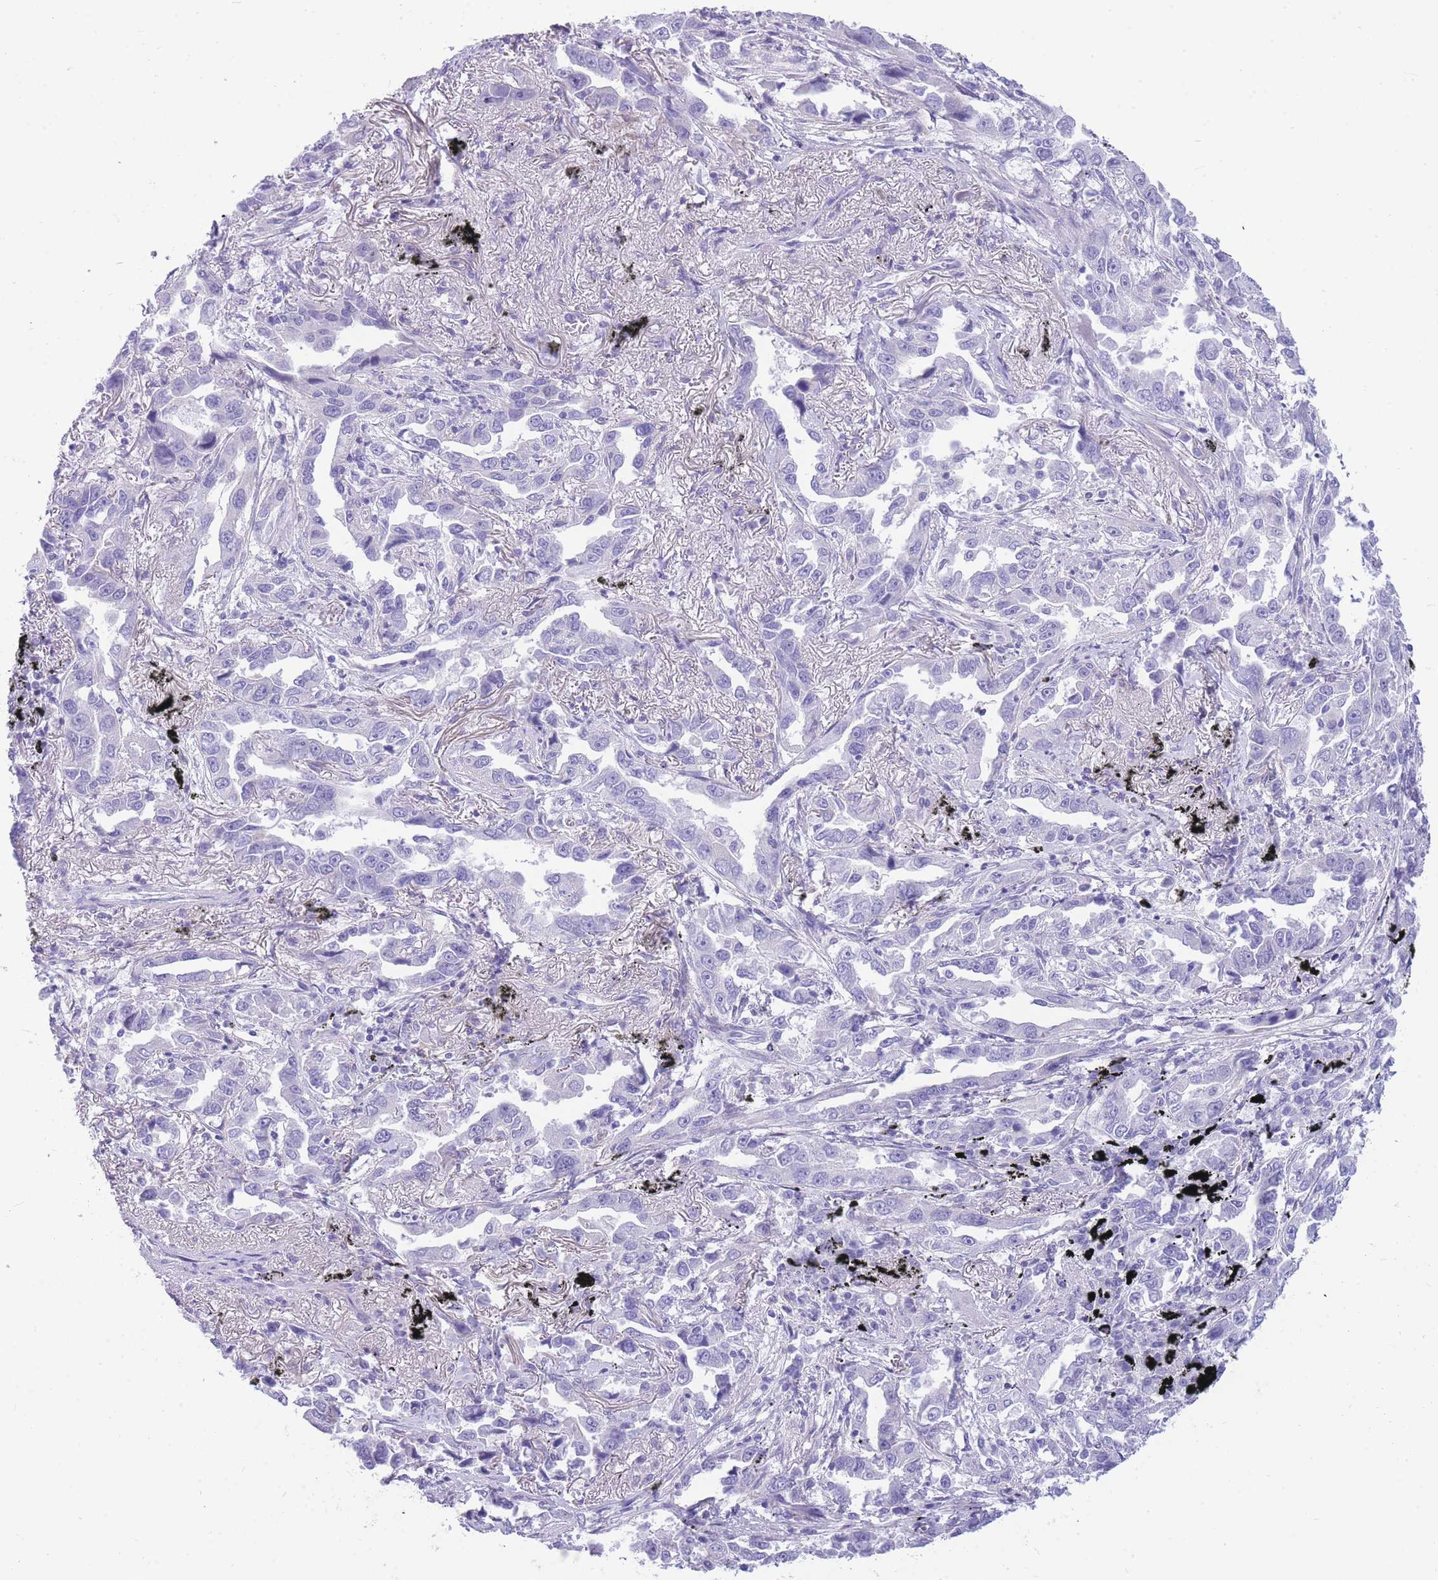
{"staining": {"intensity": "negative", "quantity": "none", "location": "none"}, "tissue": "lung cancer", "cell_type": "Tumor cells", "image_type": "cancer", "snomed": [{"axis": "morphology", "description": "Adenocarcinoma, NOS"}, {"axis": "topography", "description": "Lung"}], "caption": "Immunohistochemical staining of human lung cancer shows no significant positivity in tumor cells.", "gene": "ZNF311", "patient": {"sex": "male", "age": 67}}